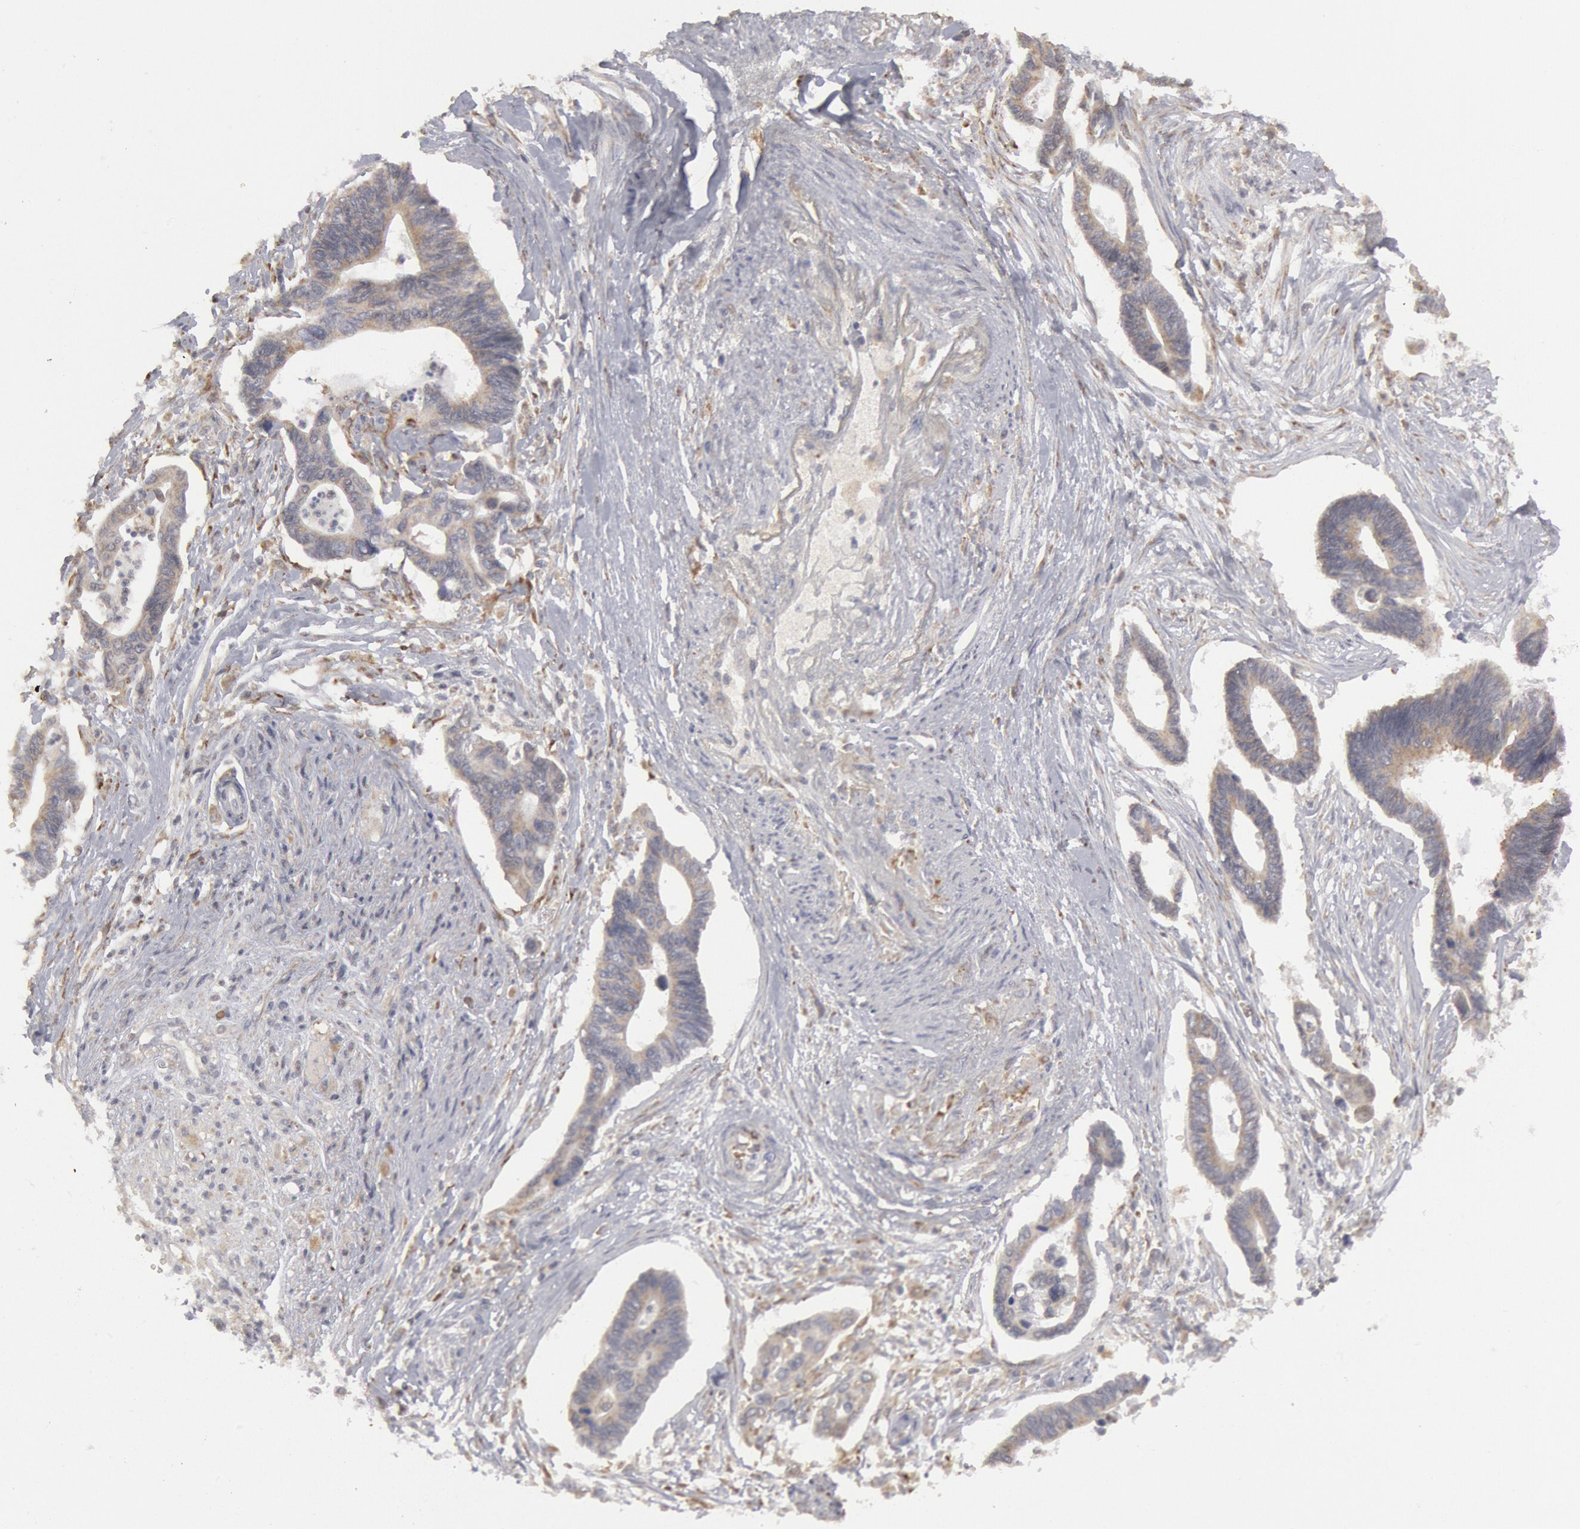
{"staining": {"intensity": "negative", "quantity": "none", "location": "none"}, "tissue": "pancreatic cancer", "cell_type": "Tumor cells", "image_type": "cancer", "snomed": [{"axis": "morphology", "description": "Adenocarcinoma, NOS"}, {"axis": "topography", "description": "Pancreas"}], "caption": "A high-resolution image shows IHC staining of pancreatic cancer, which reveals no significant positivity in tumor cells.", "gene": "OSBPL8", "patient": {"sex": "female", "age": 70}}